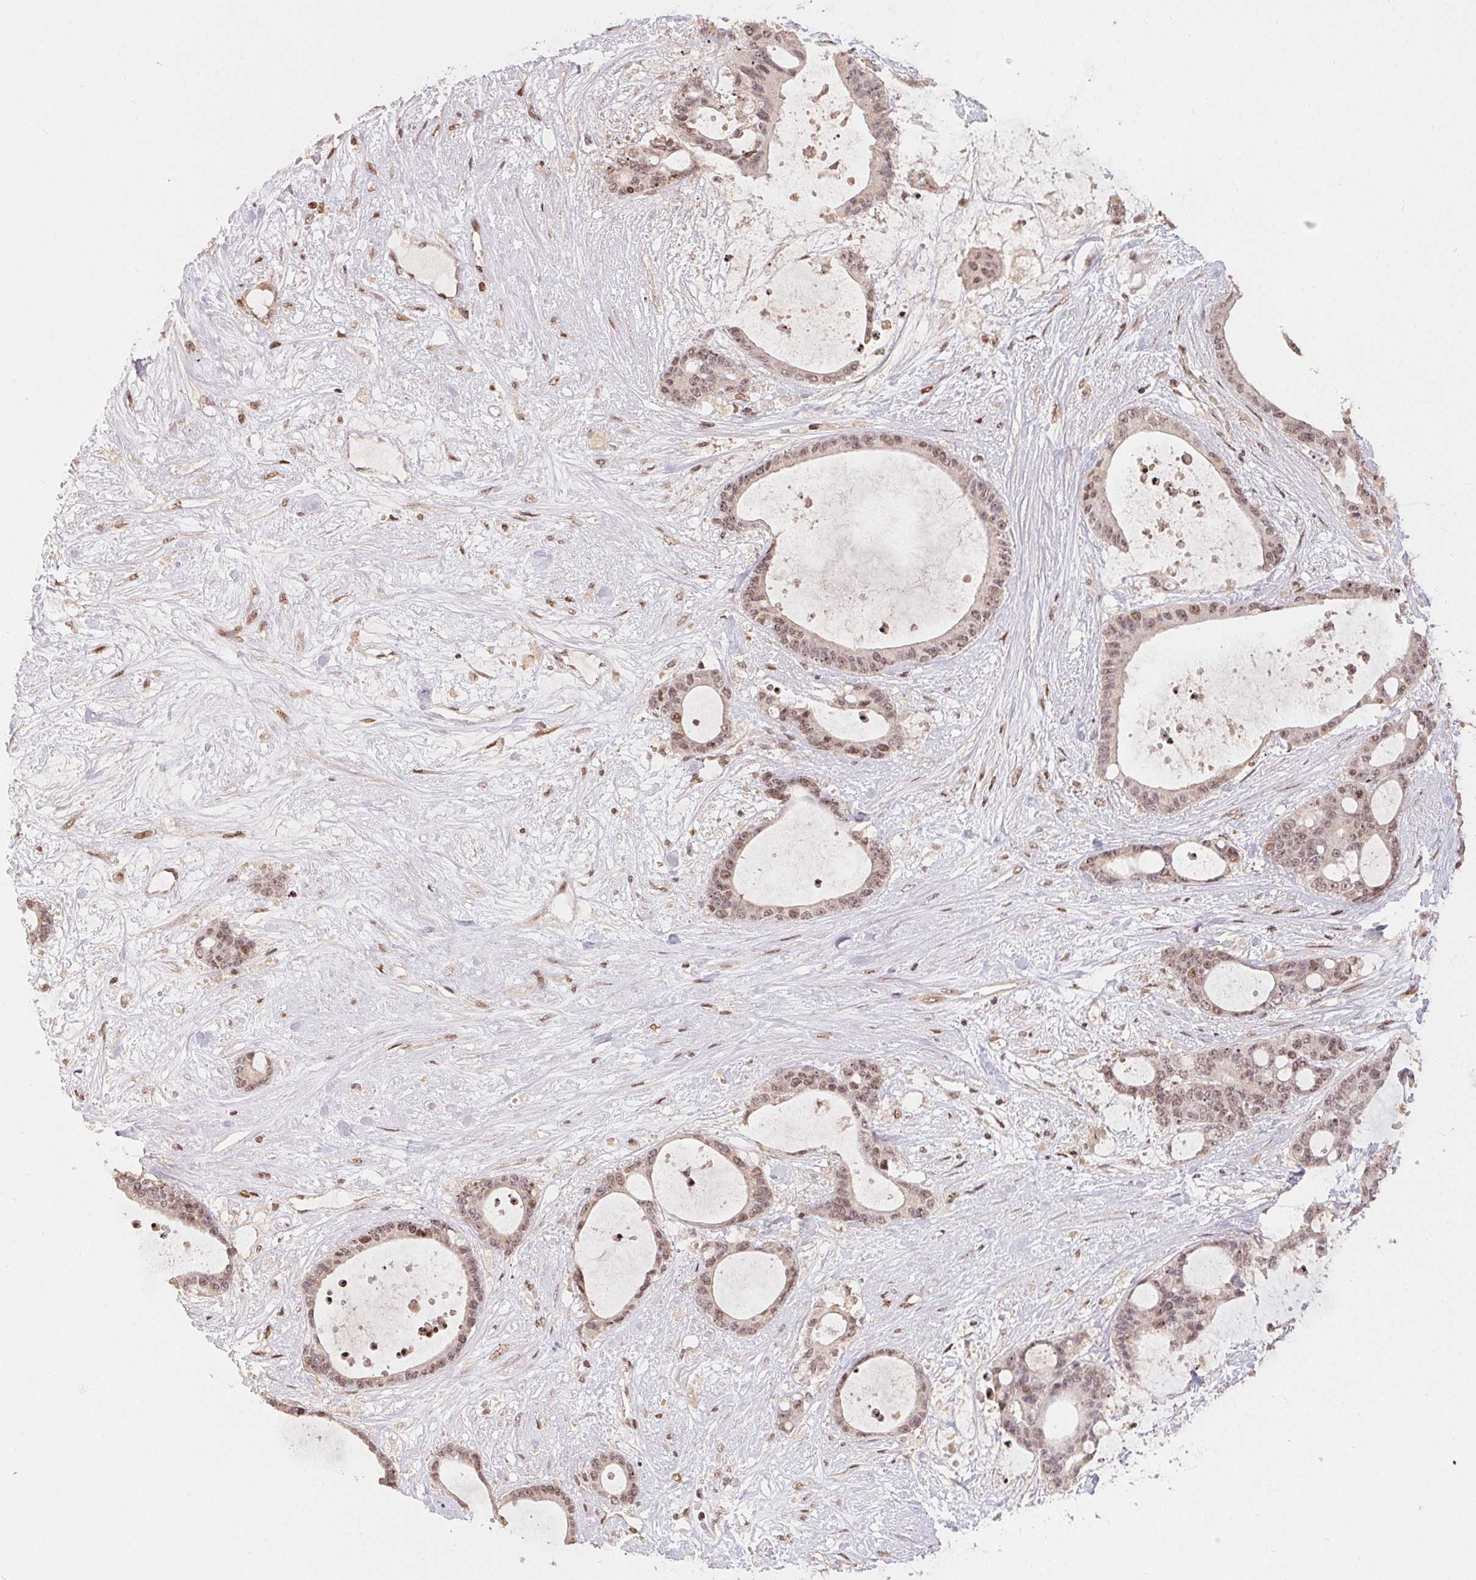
{"staining": {"intensity": "weak", "quantity": ">75%", "location": "nuclear"}, "tissue": "liver cancer", "cell_type": "Tumor cells", "image_type": "cancer", "snomed": [{"axis": "morphology", "description": "Normal tissue, NOS"}, {"axis": "morphology", "description": "Cholangiocarcinoma"}, {"axis": "topography", "description": "Liver"}, {"axis": "topography", "description": "Peripheral nerve tissue"}], "caption": "Human liver cancer stained with a protein marker exhibits weak staining in tumor cells.", "gene": "MAPKAPK2", "patient": {"sex": "female", "age": 73}}